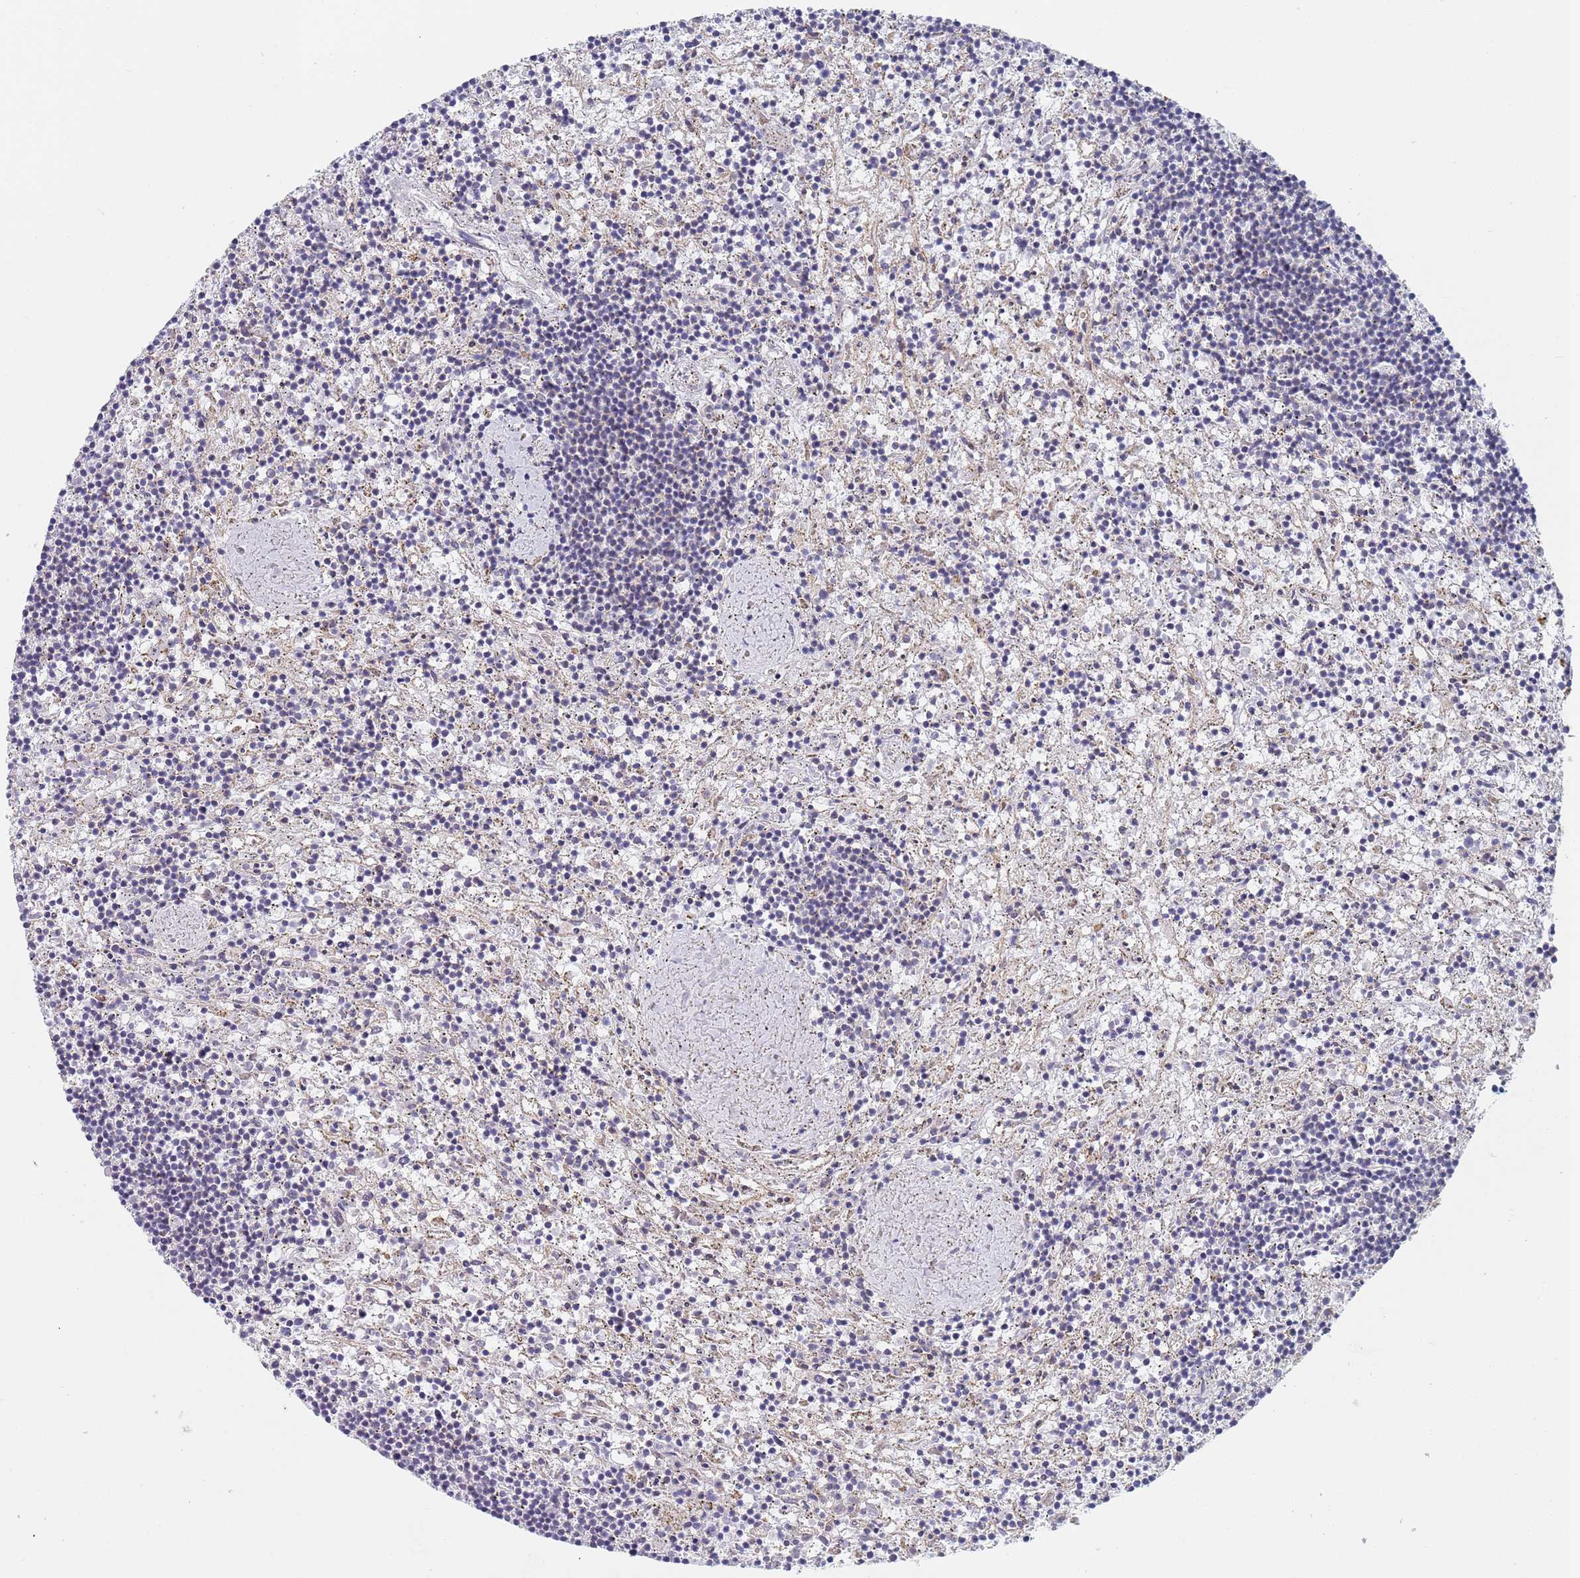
{"staining": {"intensity": "negative", "quantity": "none", "location": "none"}, "tissue": "lymphoma", "cell_type": "Tumor cells", "image_type": "cancer", "snomed": [{"axis": "morphology", "description": "Malignant lymphoma, non-Hodgkin's type, Low grade"}, {"axis": "topography", "description": "Spleen"}], "caption": "This is a histopathology image of immunohistochemistry staining of lymphoma, which shows no expression in tumor cells.", "gene": "PWWP3A", "patient": {"sex": "male", "age": 76}}